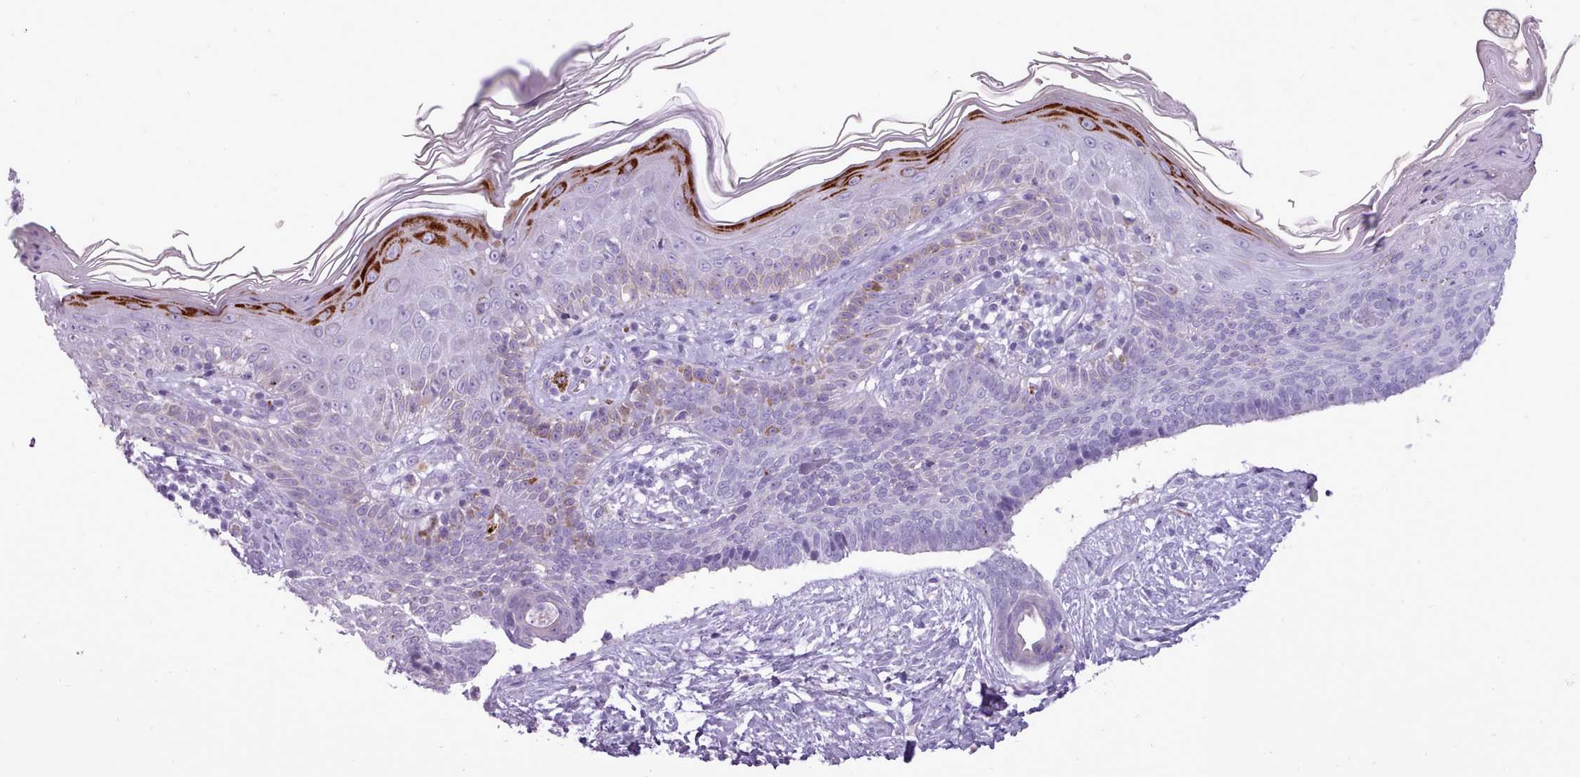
{"staining": {"intensity": "negative", "quantity": "none", "location": "none"}, "tissue": "skin cancer", "cell_type": "Tumor cells", "image_type": "cancer", "snomed": [{"axis": "morphology", "description": "Basal cell carcinoma"}, {"axis": "topography", "description": "Skin"}], "caption": "Immunohistochemistry histopathology image of neoplastic tissue: human skin cancer (basal cell carcinoma) stained with DAB demonstrates no significant protein staining in tumor cells. Nuclei are stained in blue.", "gene": "ATRAID", "patient": {"sex": "male", "age": 73}}